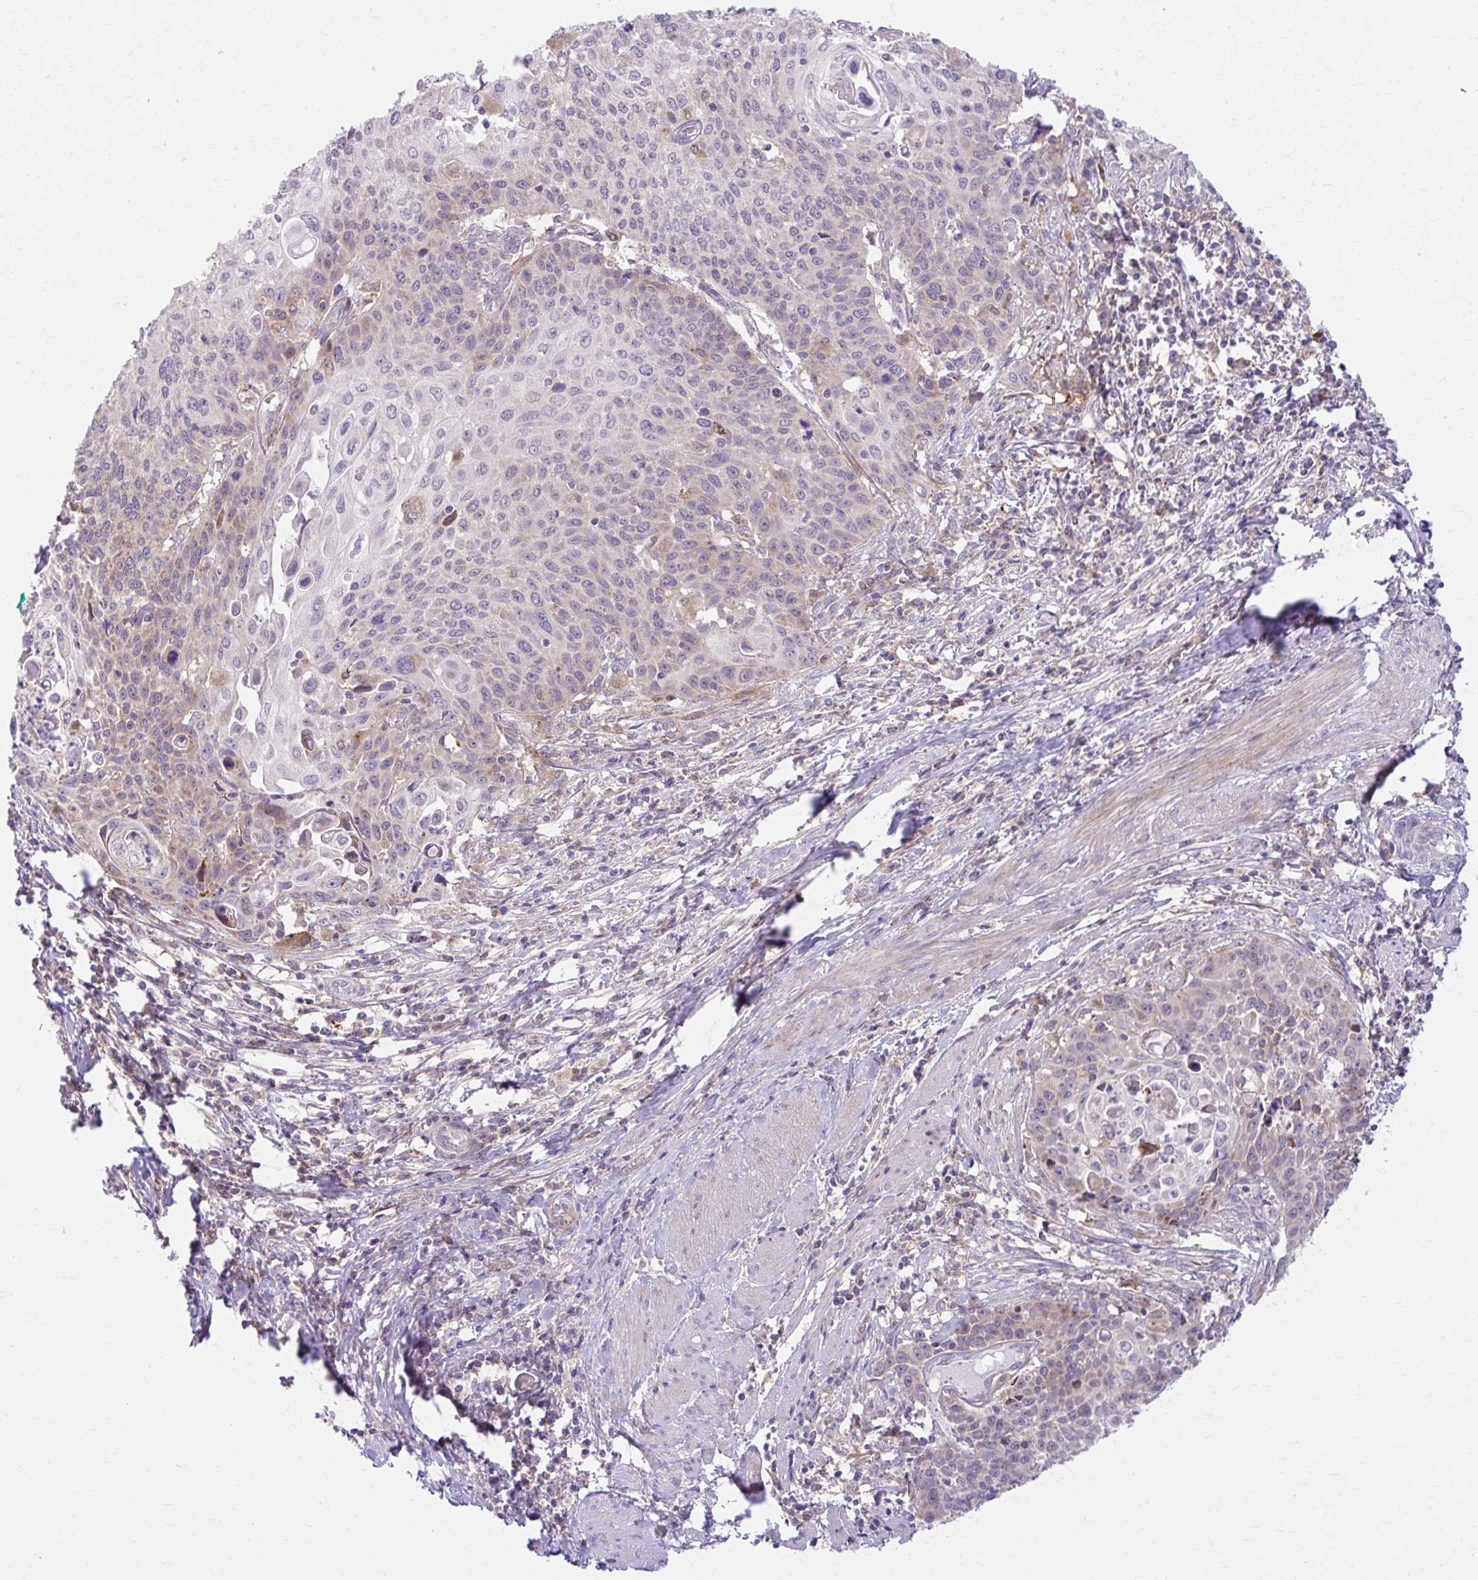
{"staining": {"intensity": "moderate", "quantity": "<25%", "location": "cytoplasmic/membranous"}, "tissue": "cervical cancer", "cell_type": "Tumor cells", "image_type": "cancer", "snomed": [{"axis": "morphology", "description": "Squamous cell carcinoma, NOS"}, {"axis": "topography", "description": "Cervix"}], "caption": "IHC image of neoplastic tissue: cervical cancer (squamous cell carcinoma) stained using immunohistochemistry (IHC) demonstrates low levels of moderate protein expression localized specifically in the cytoplasmic/membranous of tumor cells, appearing as a cytoplasmic/membranous brown color.", "gene": "C16orf54", "patient": {"sex": "female", "age": 65}}